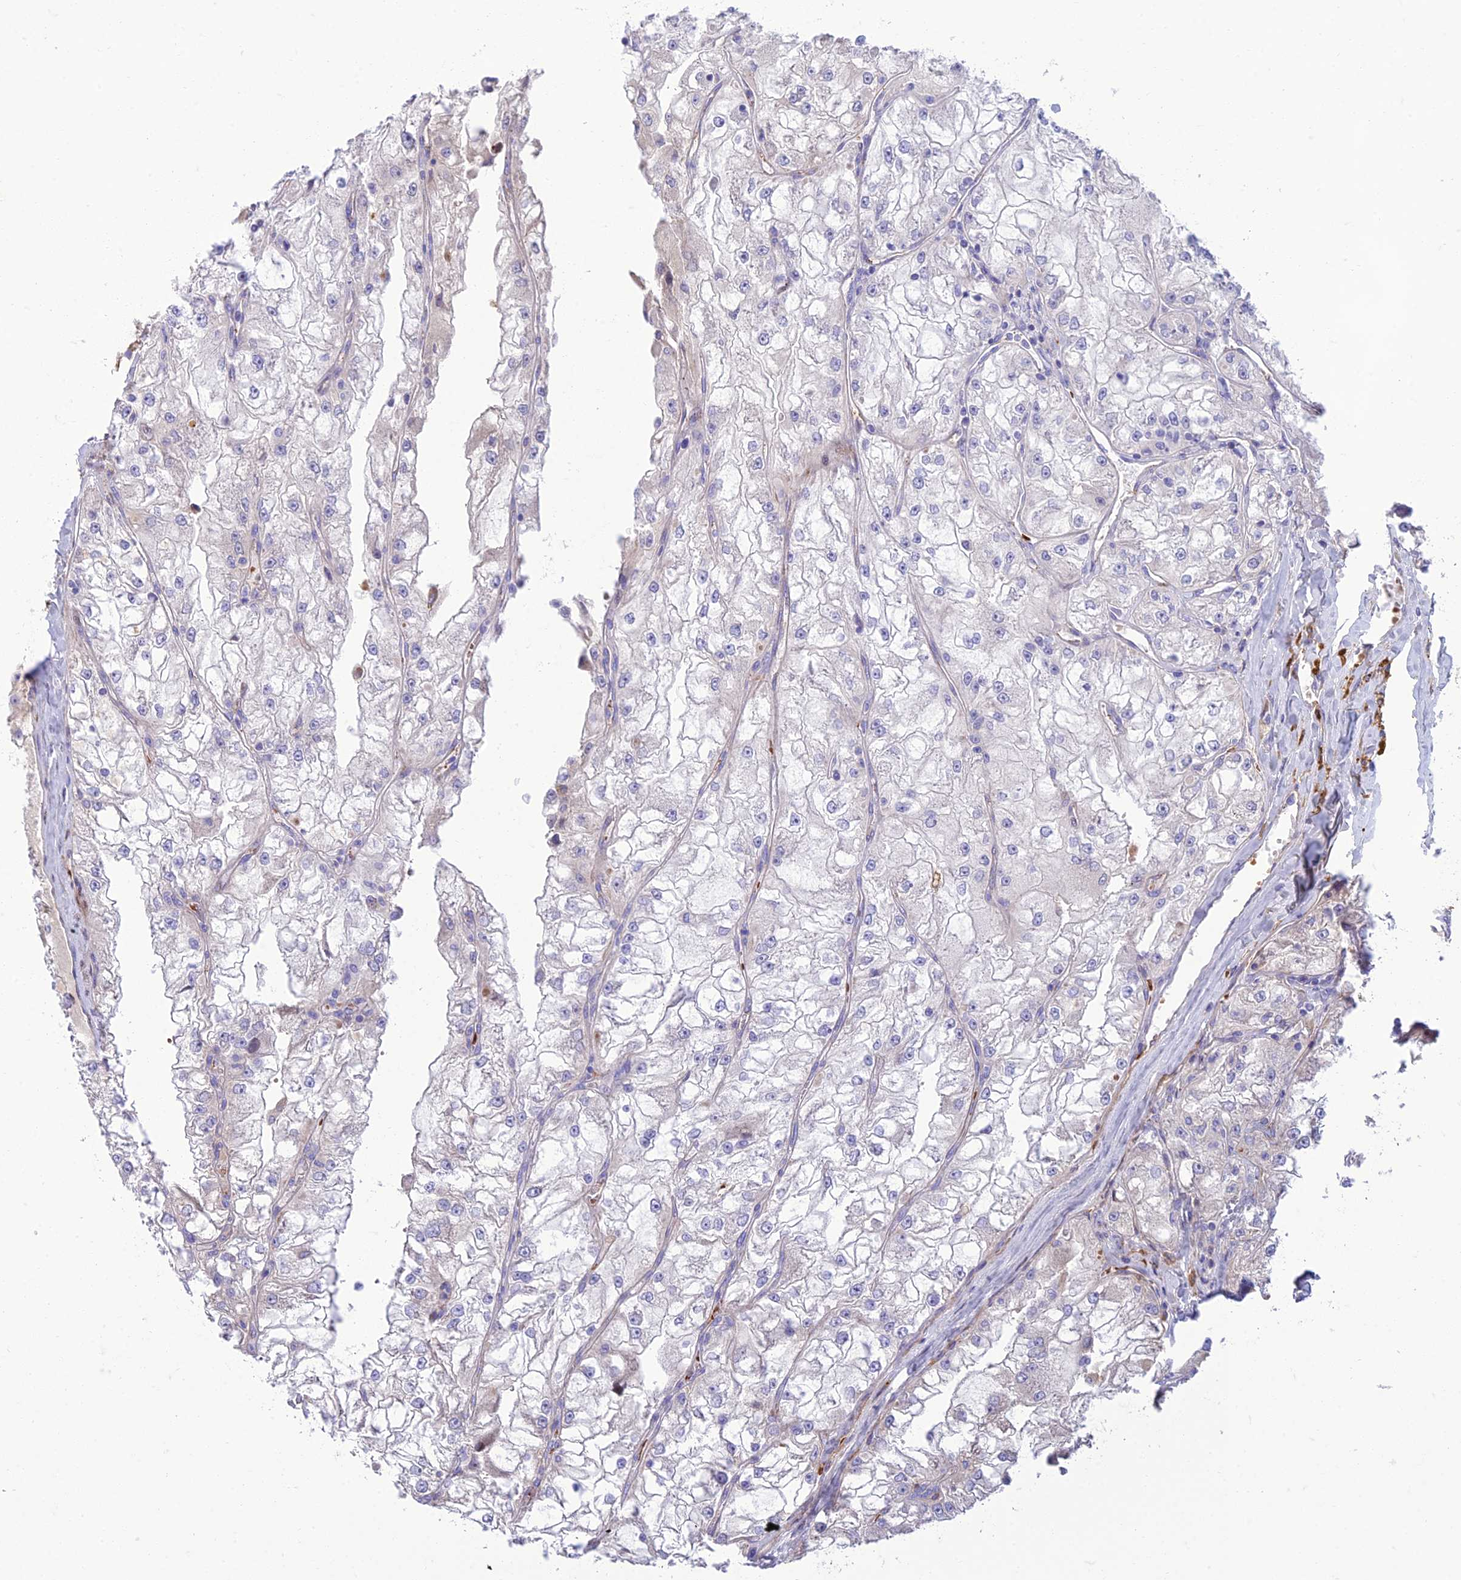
{"staining": {"intensity": "negative", "quantity": "none", "location": "none"}, "tissue": "renal cancer", "cell_type": "Tumor cells", "image_type": "cancer", "snomed": [{"axis": "morphology", "description": "Adenocarcinoma, NOS"}, {"axis": "topography", "description": "Kidney"}], "caption": "Image shows no significant protein positivity in tumor cells of renal cancer (adenocarcinoma).", "gene": "SEL1L3", "patient": {"sex": "female", "age": 72}}